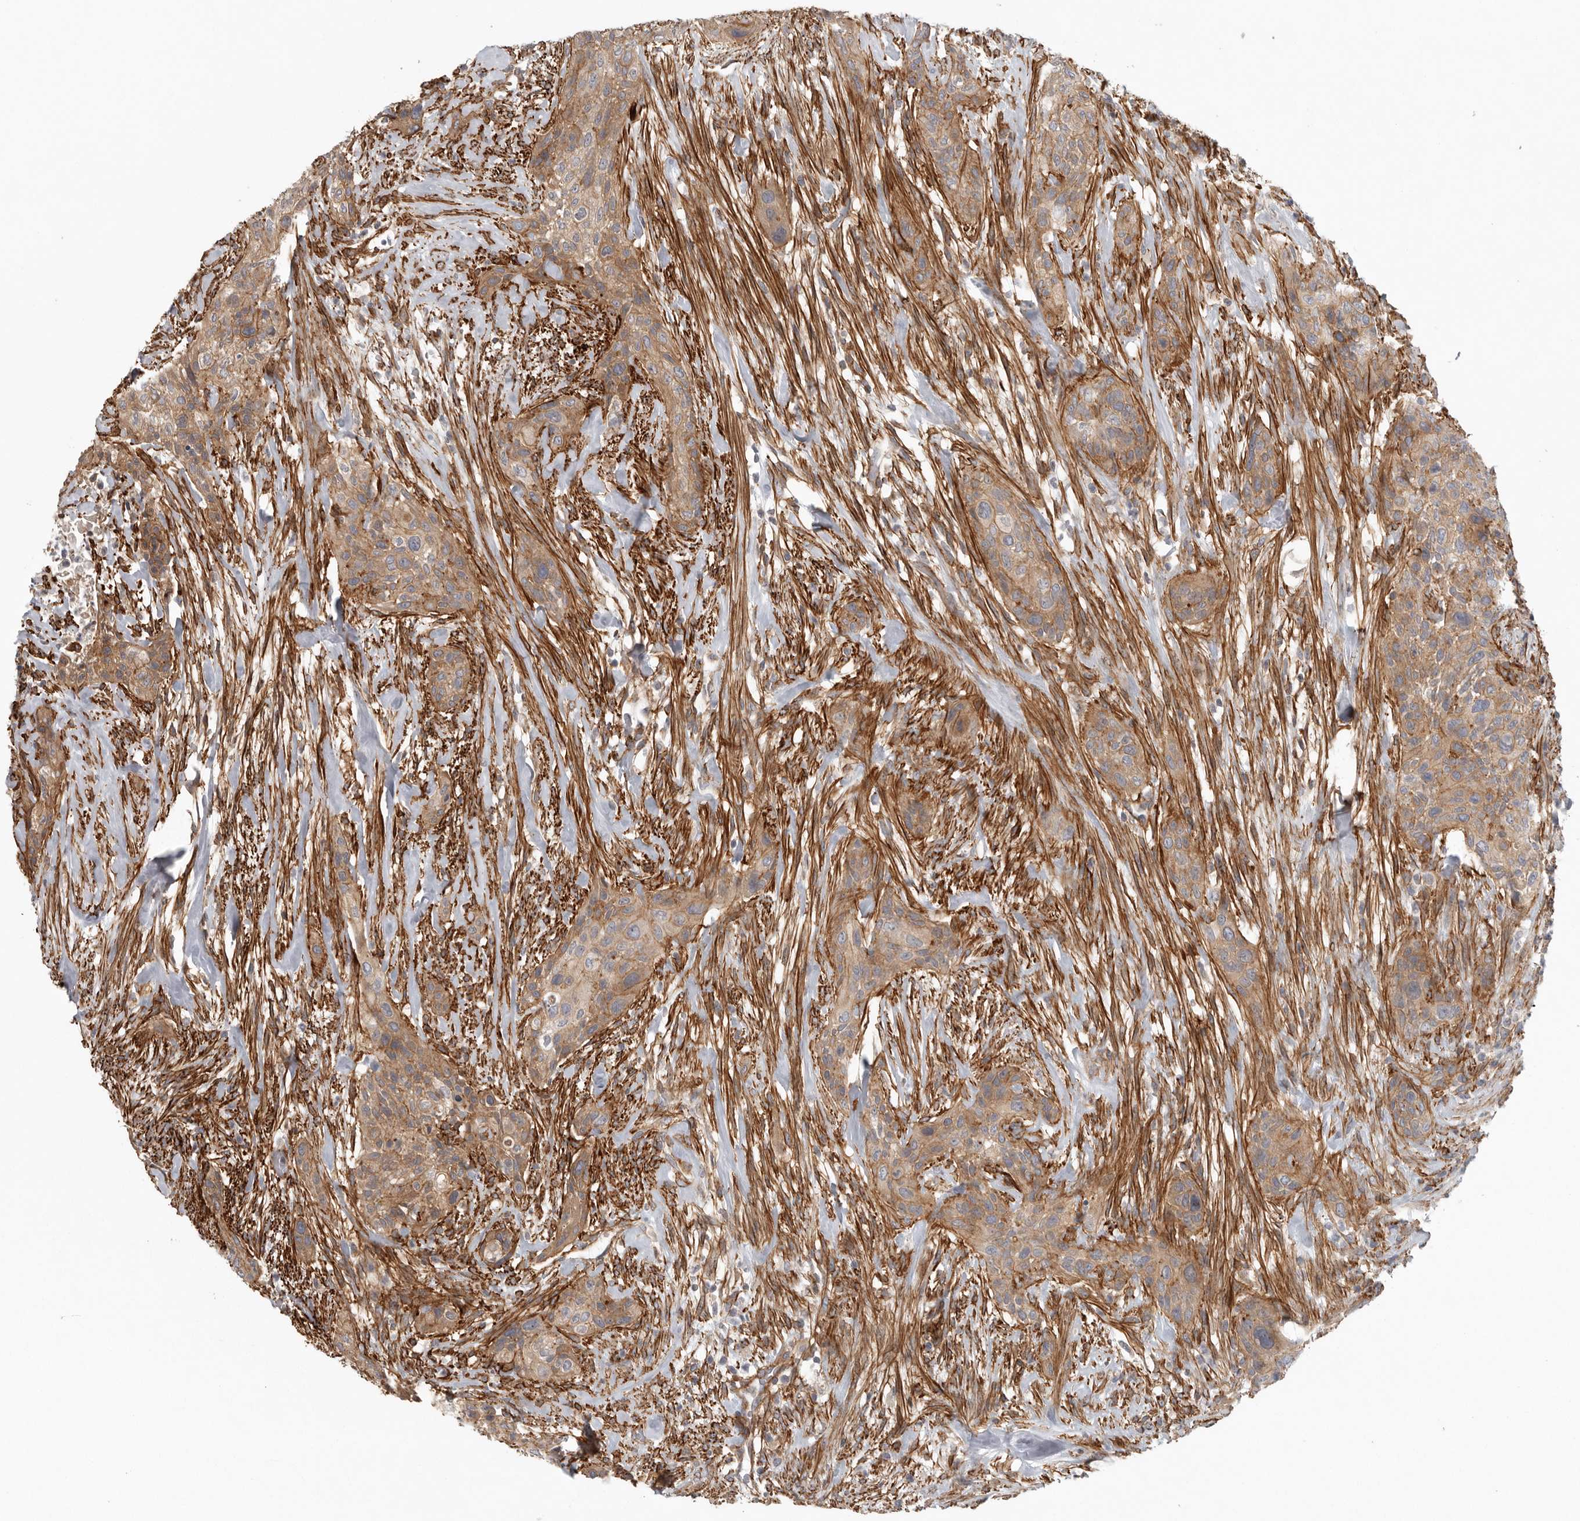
{"staining": {"intensity": "moderate", "quantity": ">75%", "location": "cytoplasmic/membranous"}, "tissue": "urothelial cancer", "cell_type": "Tumor cells", "image_type": "cancer", "snomed": [{"axis": "morphology", "description": "Urothelial carcinoma, High grade"}, {"axis": "topography", "description": "Urinary bladder"}], "caption": "High-grade urothelial carcinoma stained with a protein marker displays moderate staining in tumor cells.", "gene": "LONRF1", "patient": {"sex": "male", "age": 35}}